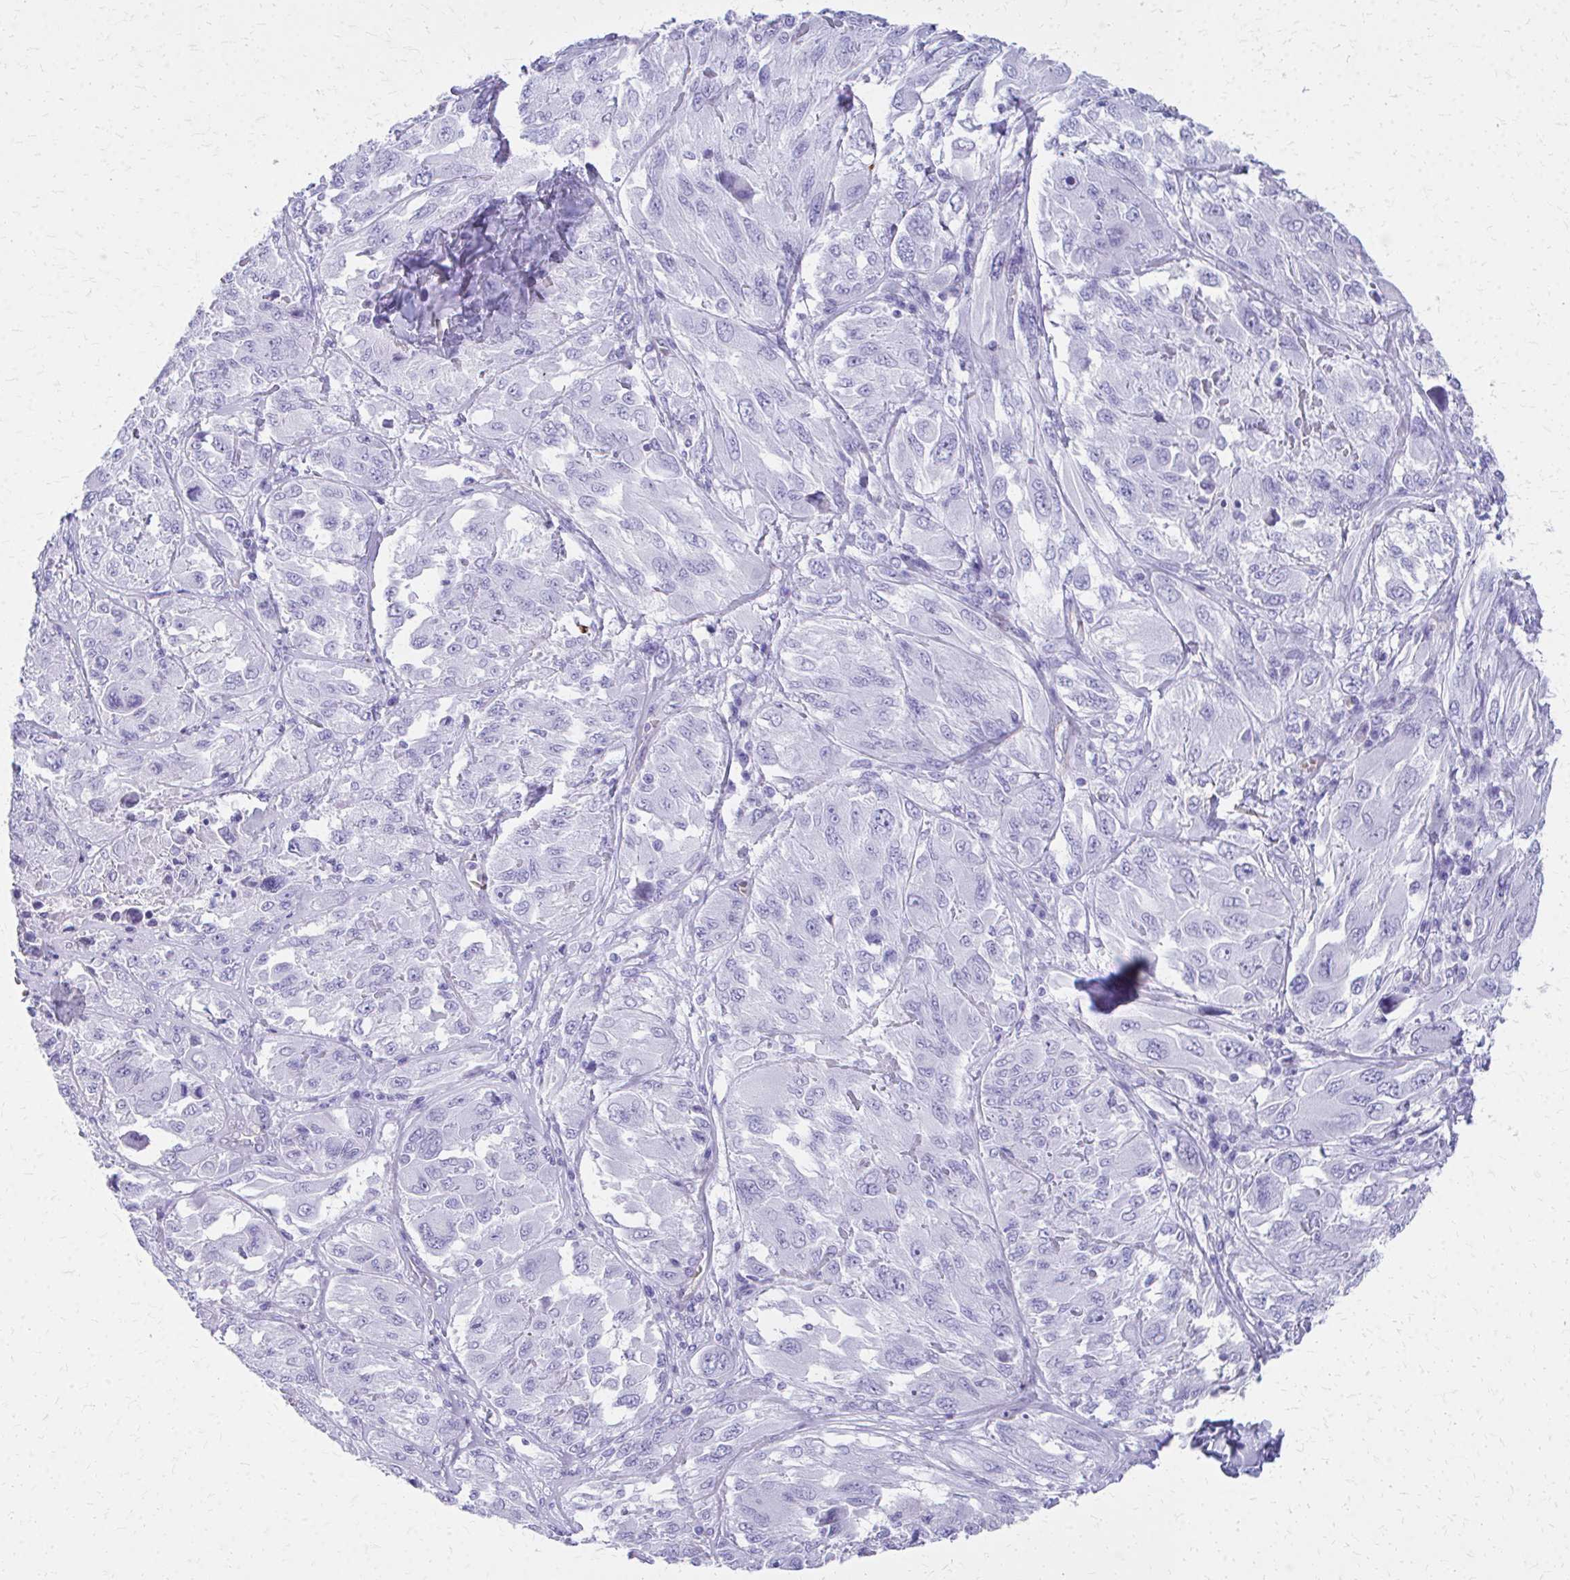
{"staining": {"intensity": "negative", "quantity": "none", "location": "none"}, "tissue": "melanoma", "cell_type": "Tumor cells", "image_type": "cancer", "snomed": [{"axis": "morphology", "description": "Malignant melanoma, NOS"}, {"axis": "topography", "description": "Skin"}], "caption": "High magnification brightfield microscopy of melanoma stained with DAB (3,3'-diaminobenzidine) (brown) and counterstained with hematoxylin (blue): tumor cells show no significant staining.", "gene": "TPSG1", "patient": {"sex": "female", "age": 91}}